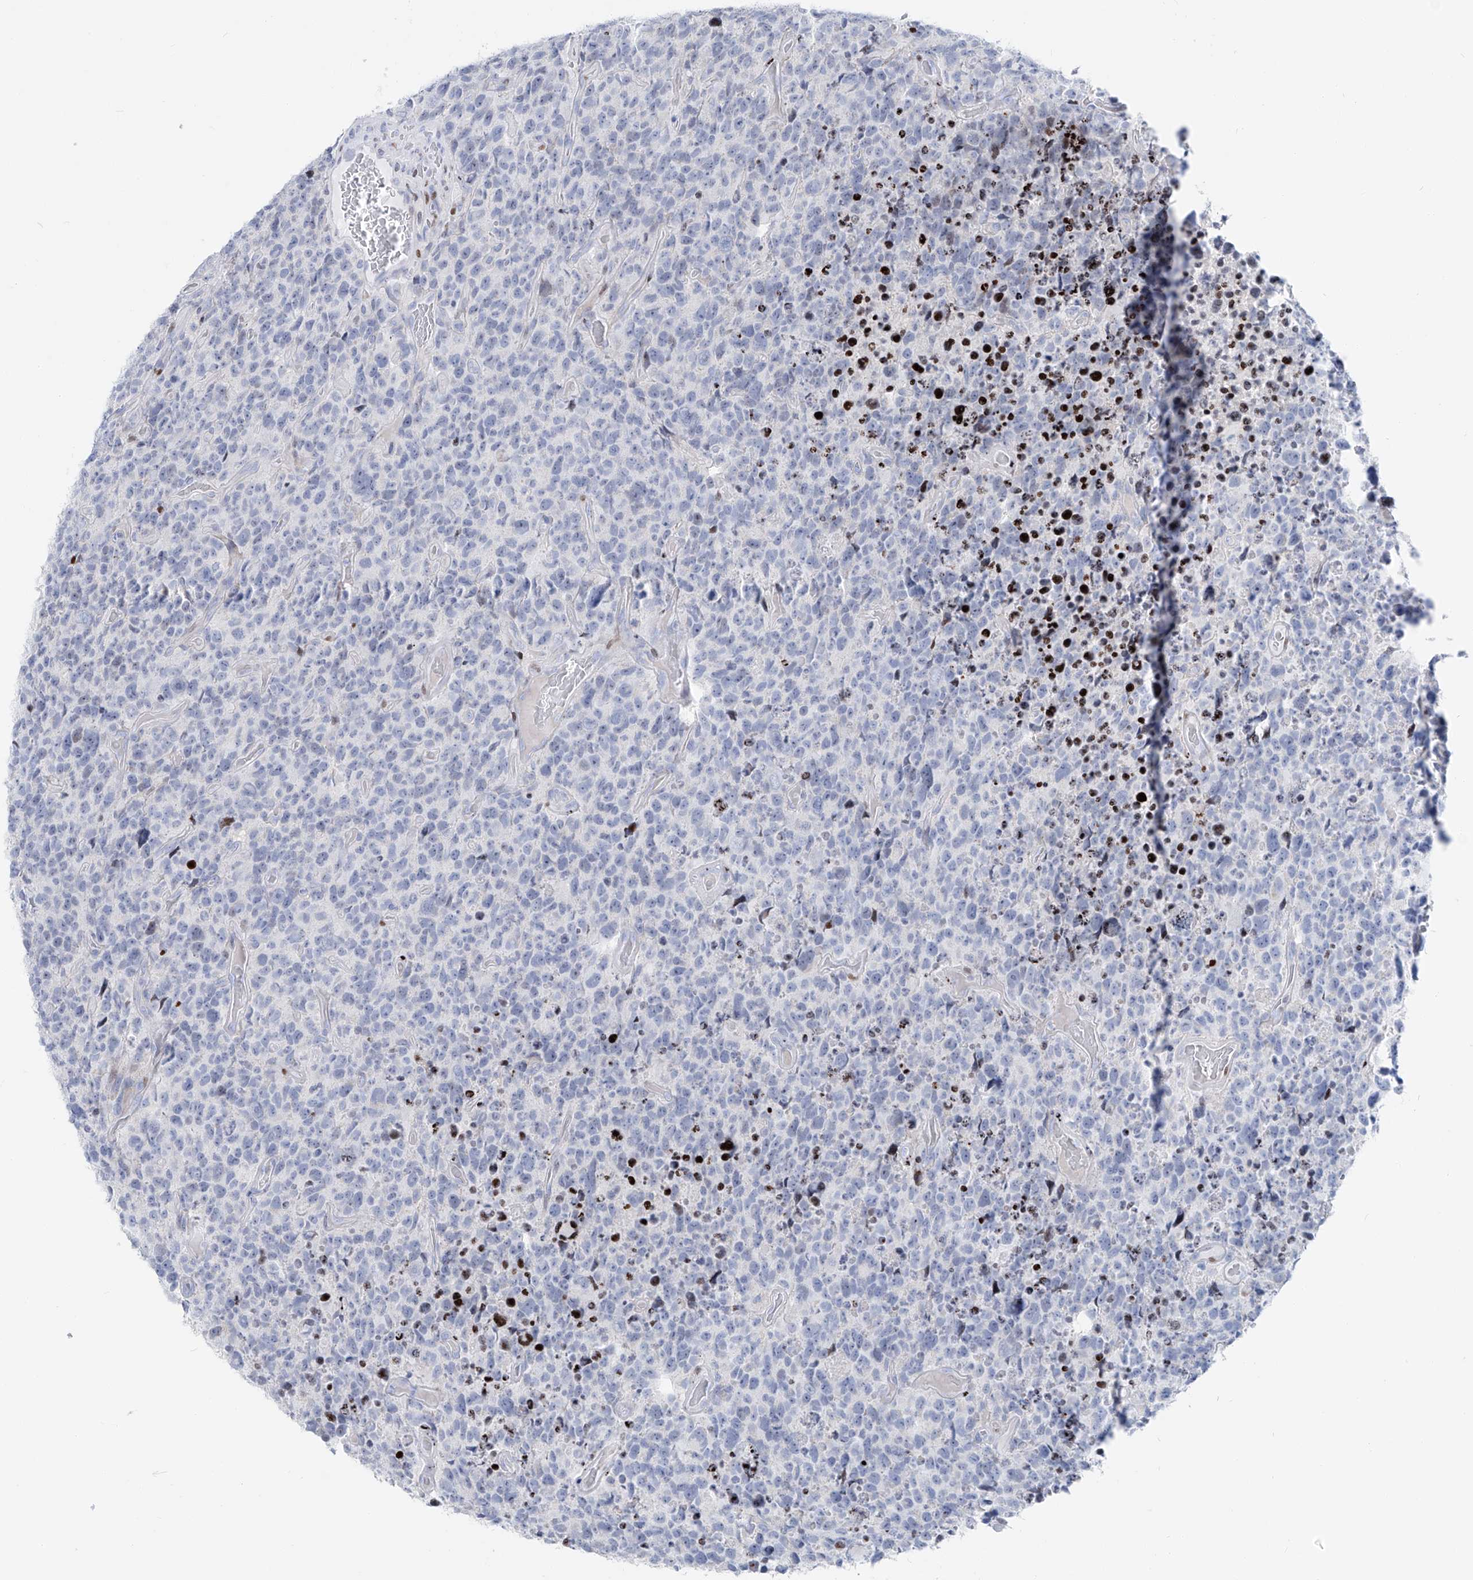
{"staining": {"intensity": "negative", "quantity": "none", "location": "none"}, "tissue": "glioma", "cell_type": "Tumor cells", "image_type": "cancer", "snomed": [{"axis": "morphology", "description": "Glioma, malignant, High grade"}, {"axis": "topography", "description": "Brain"}], "caption": "Tumor cells are negative for brown protein staining in malignant glioma (high-grade).", "gene": "FRS3", "patient": {"sex": "male", "age": 69}}